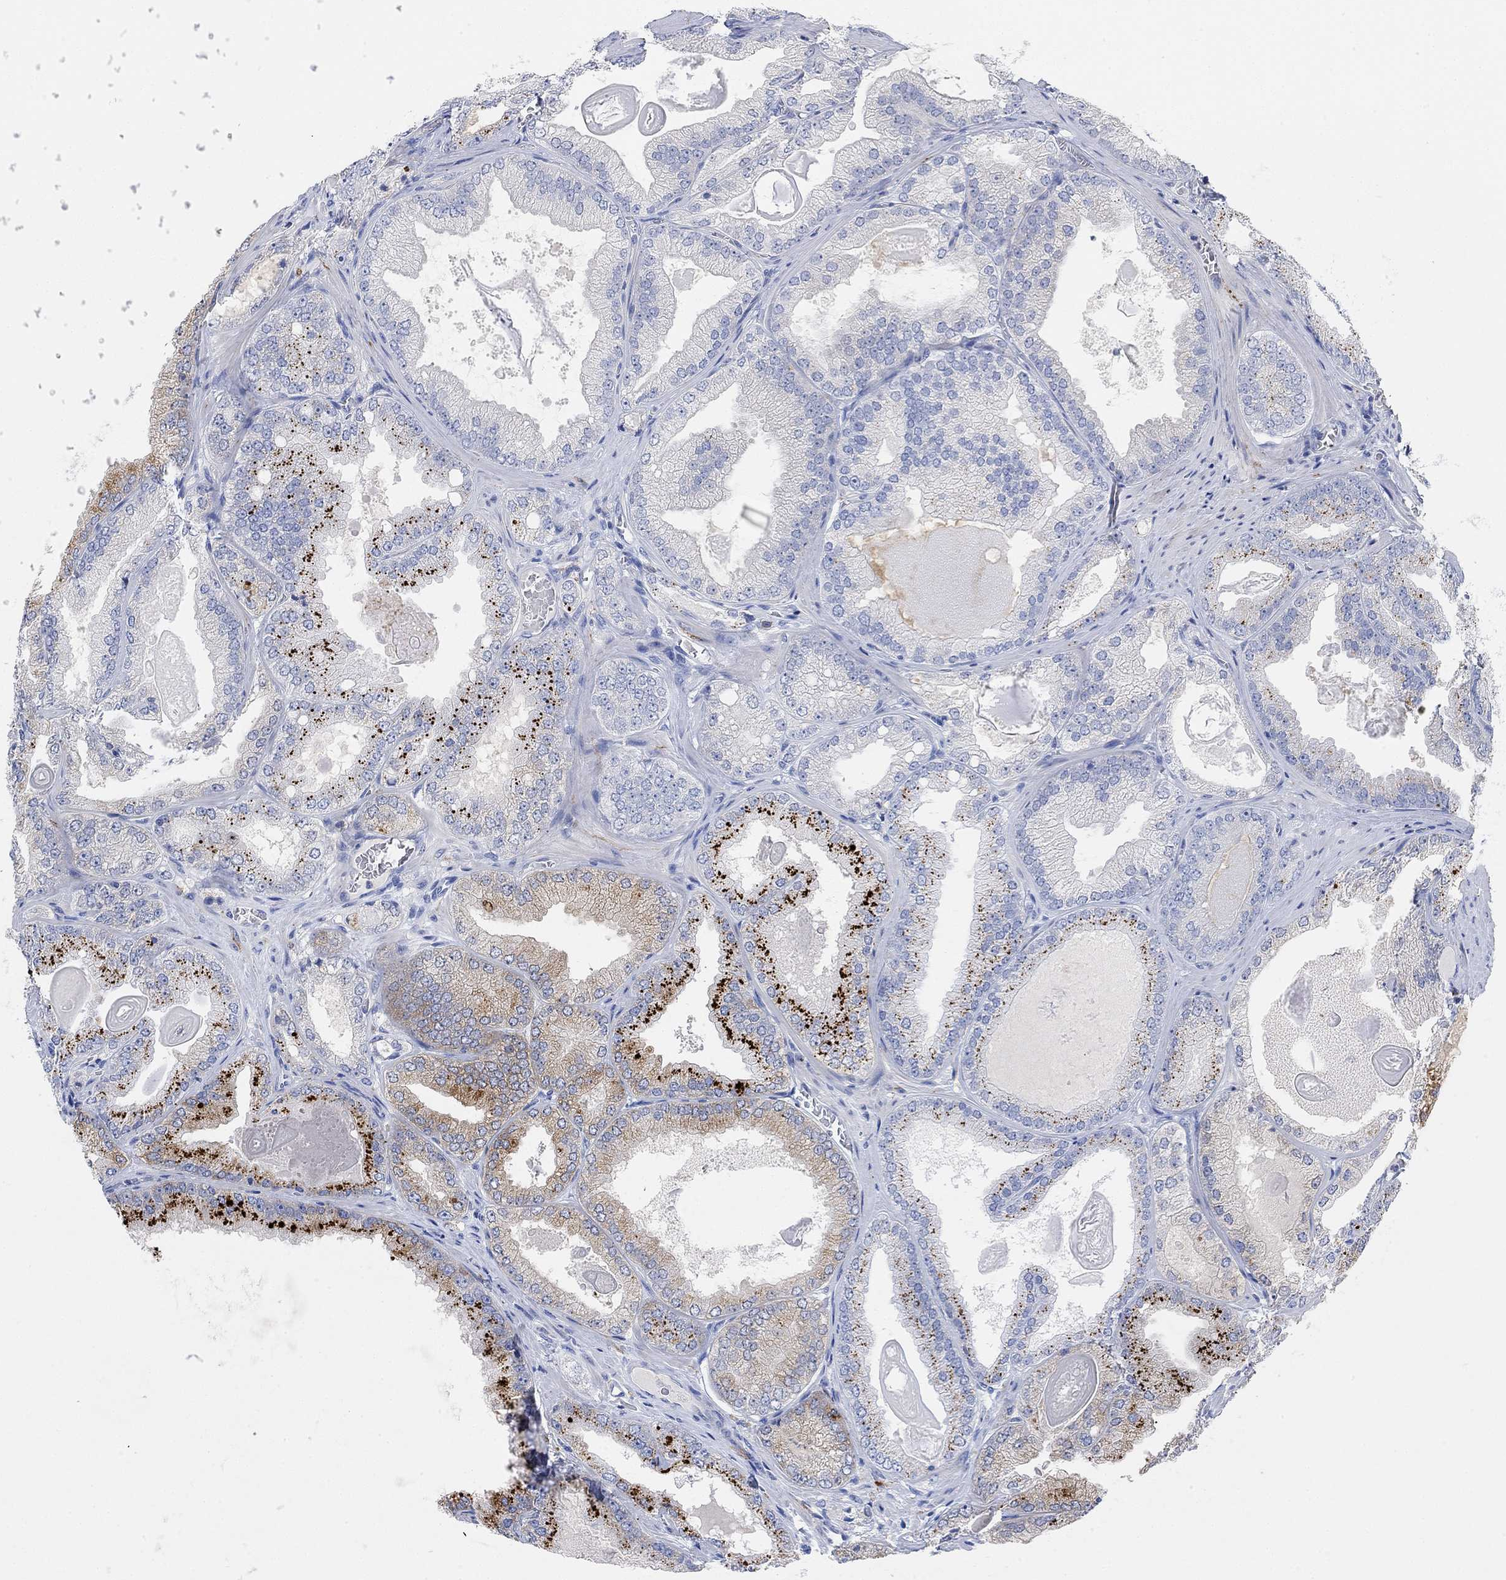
{"staining": {"intensity": "strong", "quantity": "<25%", "location": "cytoplasmic/membranous"}, "tissue": "prostate cancer", "cell_type": "Tumor cells", "image_type": "cancer", "snomed": [{"axis": "morphology", "description": "Adenocarcinoma, Low grade"}, {"axis": "topography", "description": "Prostate"}], "caption": "DAB (3,3'-diaminobenzidine) immunohistochemical staining of human prostate cancer exhibits strong cytoplasmic/membranous protein staining in about <25% of tumor cells. (DAB (3,3'-diaminobenzidine) IHC with brightfield microscopy, high magnification).", "gene": "VAT1L", "patient": {"sex": "male", "age": 72}}